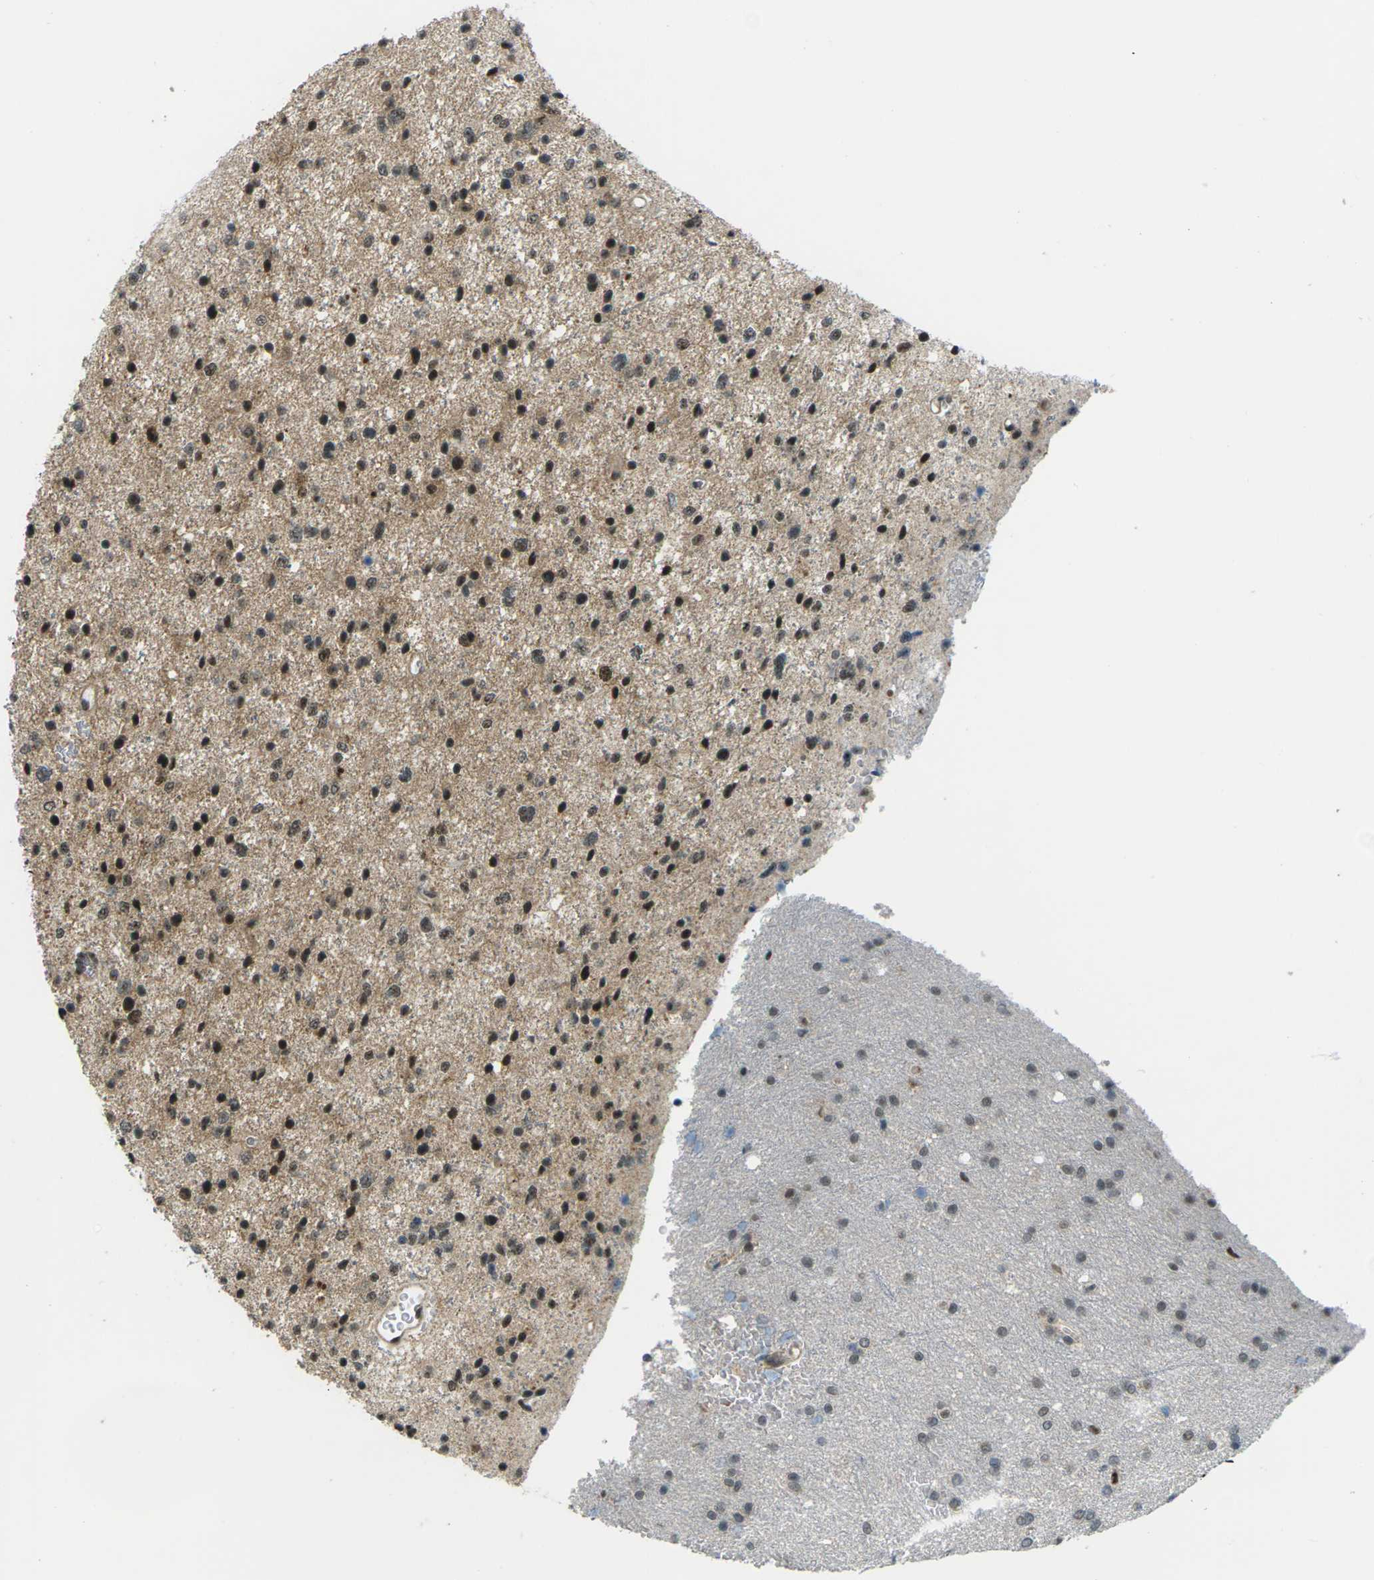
{"staining": {"intensity": "strong", "quantity": ">75%", "location": "cytoplasmic/membranous,nuclear"}, "tissue": "glioma", "cell_type": "Tumor cells", "image_type": "cancer", "snomed": [{"axis": "morphology", "description": "Glioma, malignant, Low grade"}, {"axis": "topography", "description": "Brain"}], "caption": "Protein analysis of malignant low-grade glioma tissue displays strong cytoplasmic/membranous and nuclear expression in about >75% of tumor cells.", "gene": "UBE2S", "patient": {"sex": "female", "age": 37}}